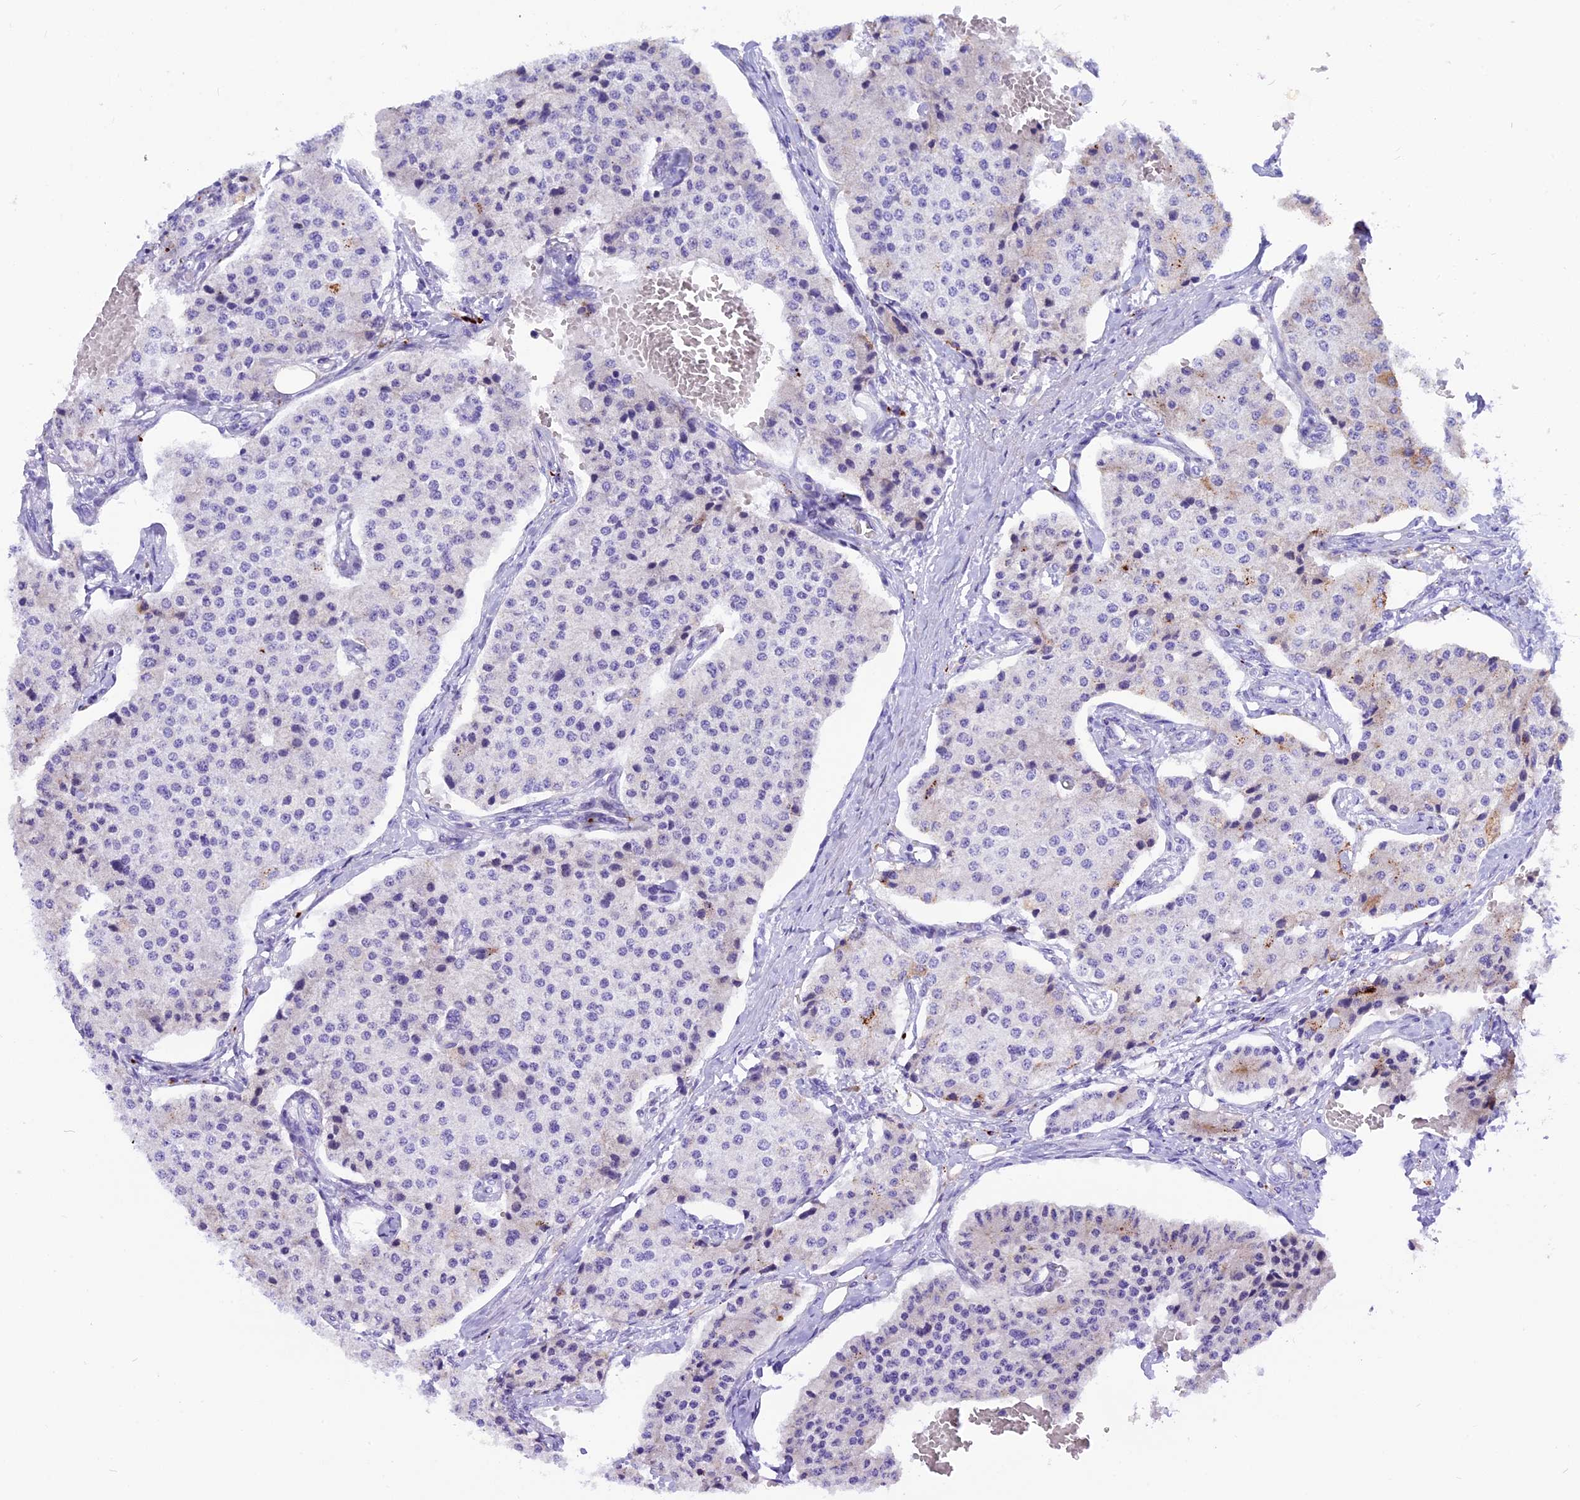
{"staining": {"intensity": "negative", "quantity": "none", "location": "none"}, "tissue": "carcinoid", "cell_type": "Tumor cells", "image_type": "cancer", "snomed": [{"axis": "morphology", "description": "Carcinoid, malignant, NOS"}, {"axis": "topography", "description": "Colon"}], "caption": "Immunohistochemistry (IHC) micrograph of human malignant carcinoid stained for a protein (brown), which displays no positivity in tumor cells.", "gene": "THRSP", "patient": {"sex": "female", "age": 52}}